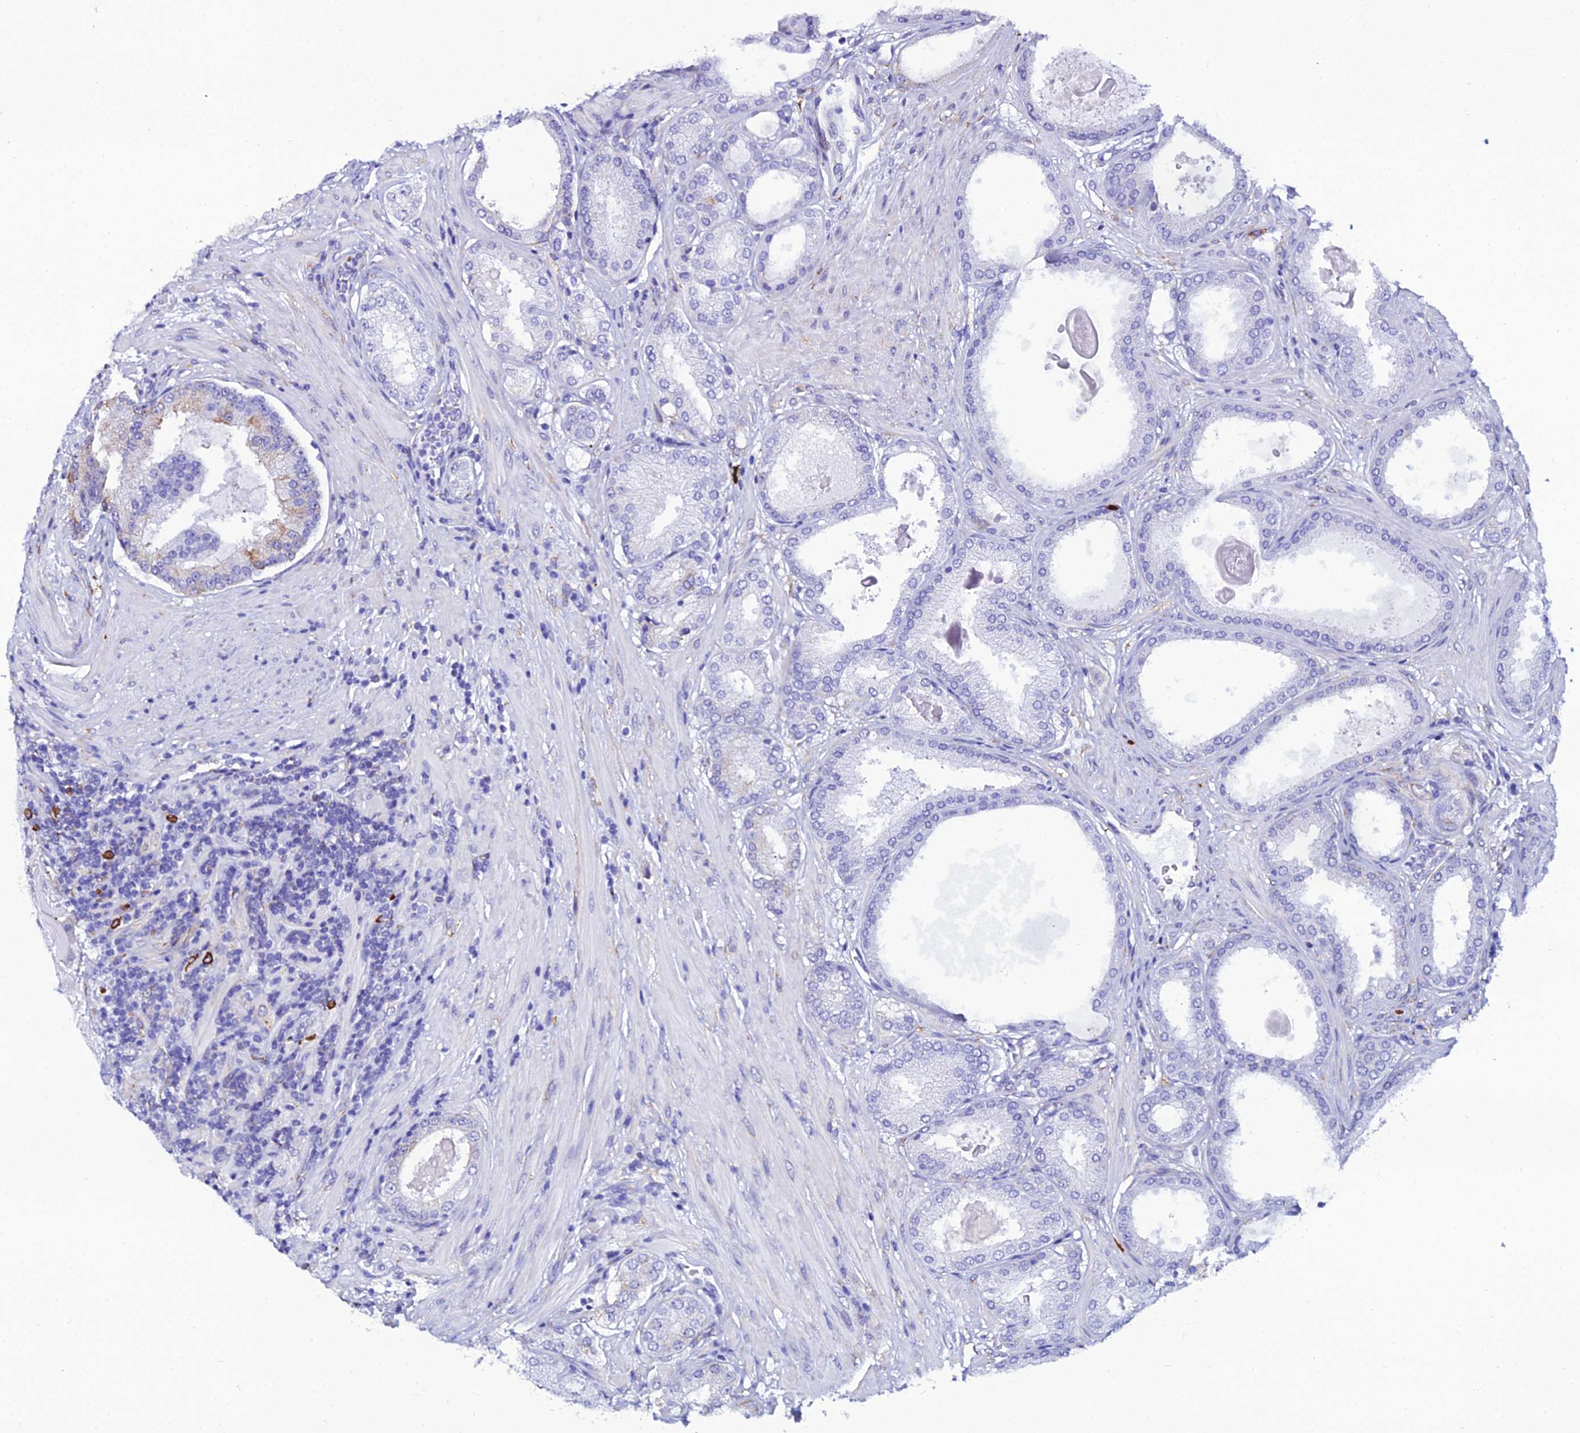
{"staining": {"intensity": "moderate", "quantity": "<25%", "location": "cytoplasmic/membranous"}, "tissue": "prostate cancer", "cell_type": "Tumor cells", "image_type": "cancer", "snomed": [{"axis": "morphology", "description": "Adenocarcinoma, Low grade"}, {"axis": "topography", "description": "Prostate"}], "caption": "About <25% of tumor cells in prostate adenocarcinoma (low-grade) show moderate cytoplasmic/membranous protein positivity as visualized by brown immunohistochemical staining.", "gene": "TXNDC5", "patient": {"sex": "male", "age": 59}}